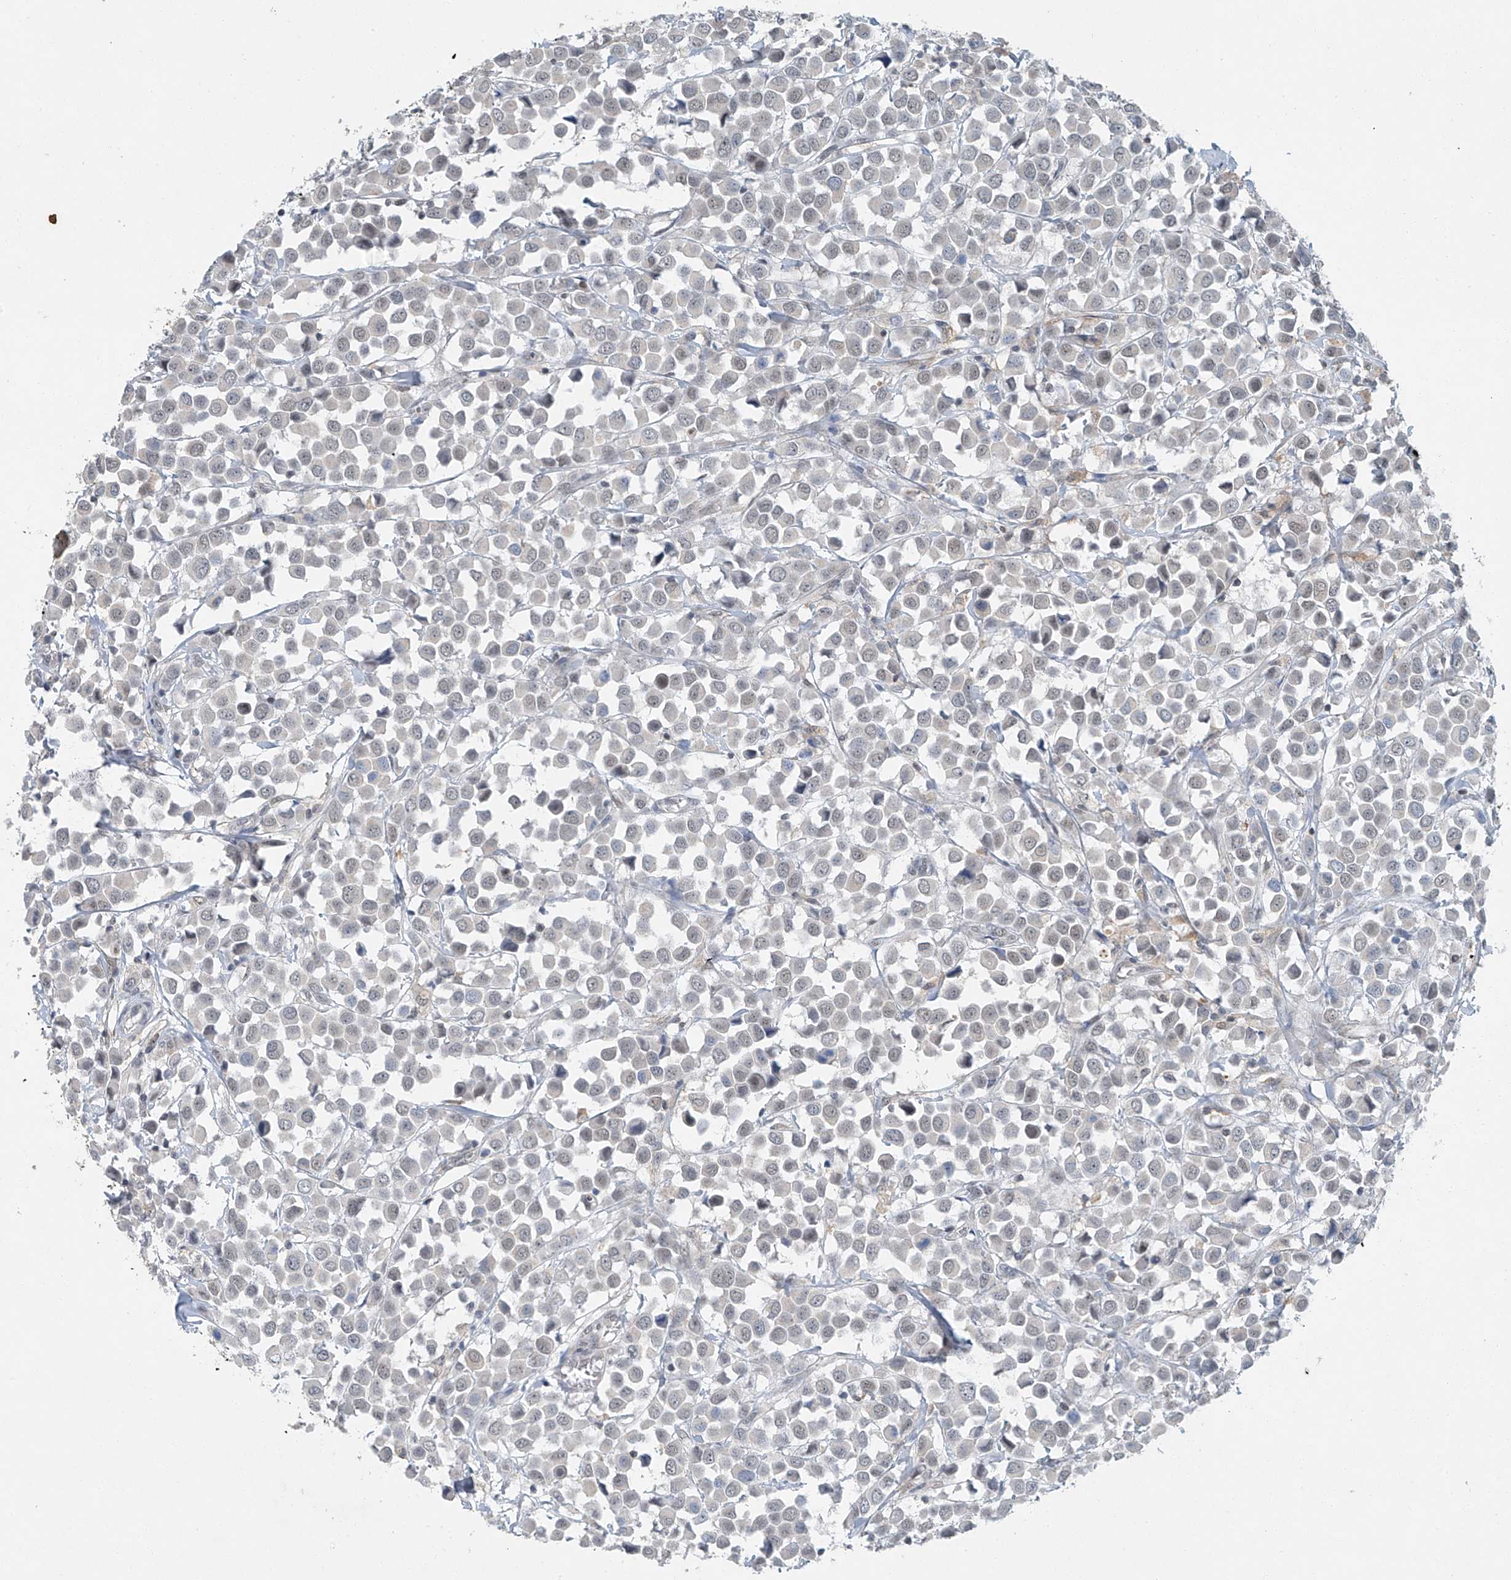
{"staining": {"intensity": "negative", "quantity": "none", "location": "none"}, "tissue": "breast cancer", "cell_type": "Tumor cells", "image_type": "cancer", "snomed": [{"axis": "morphology", "description": "Duct carcinoma"}, {"axis": "topography", "description": "Breast"}], "caption": "An image of human intraductal carcinoma (breast) is negative for staining in tumor cells.", "gene": "TAF8", "patient": {"sex": "female", "age": 61}}